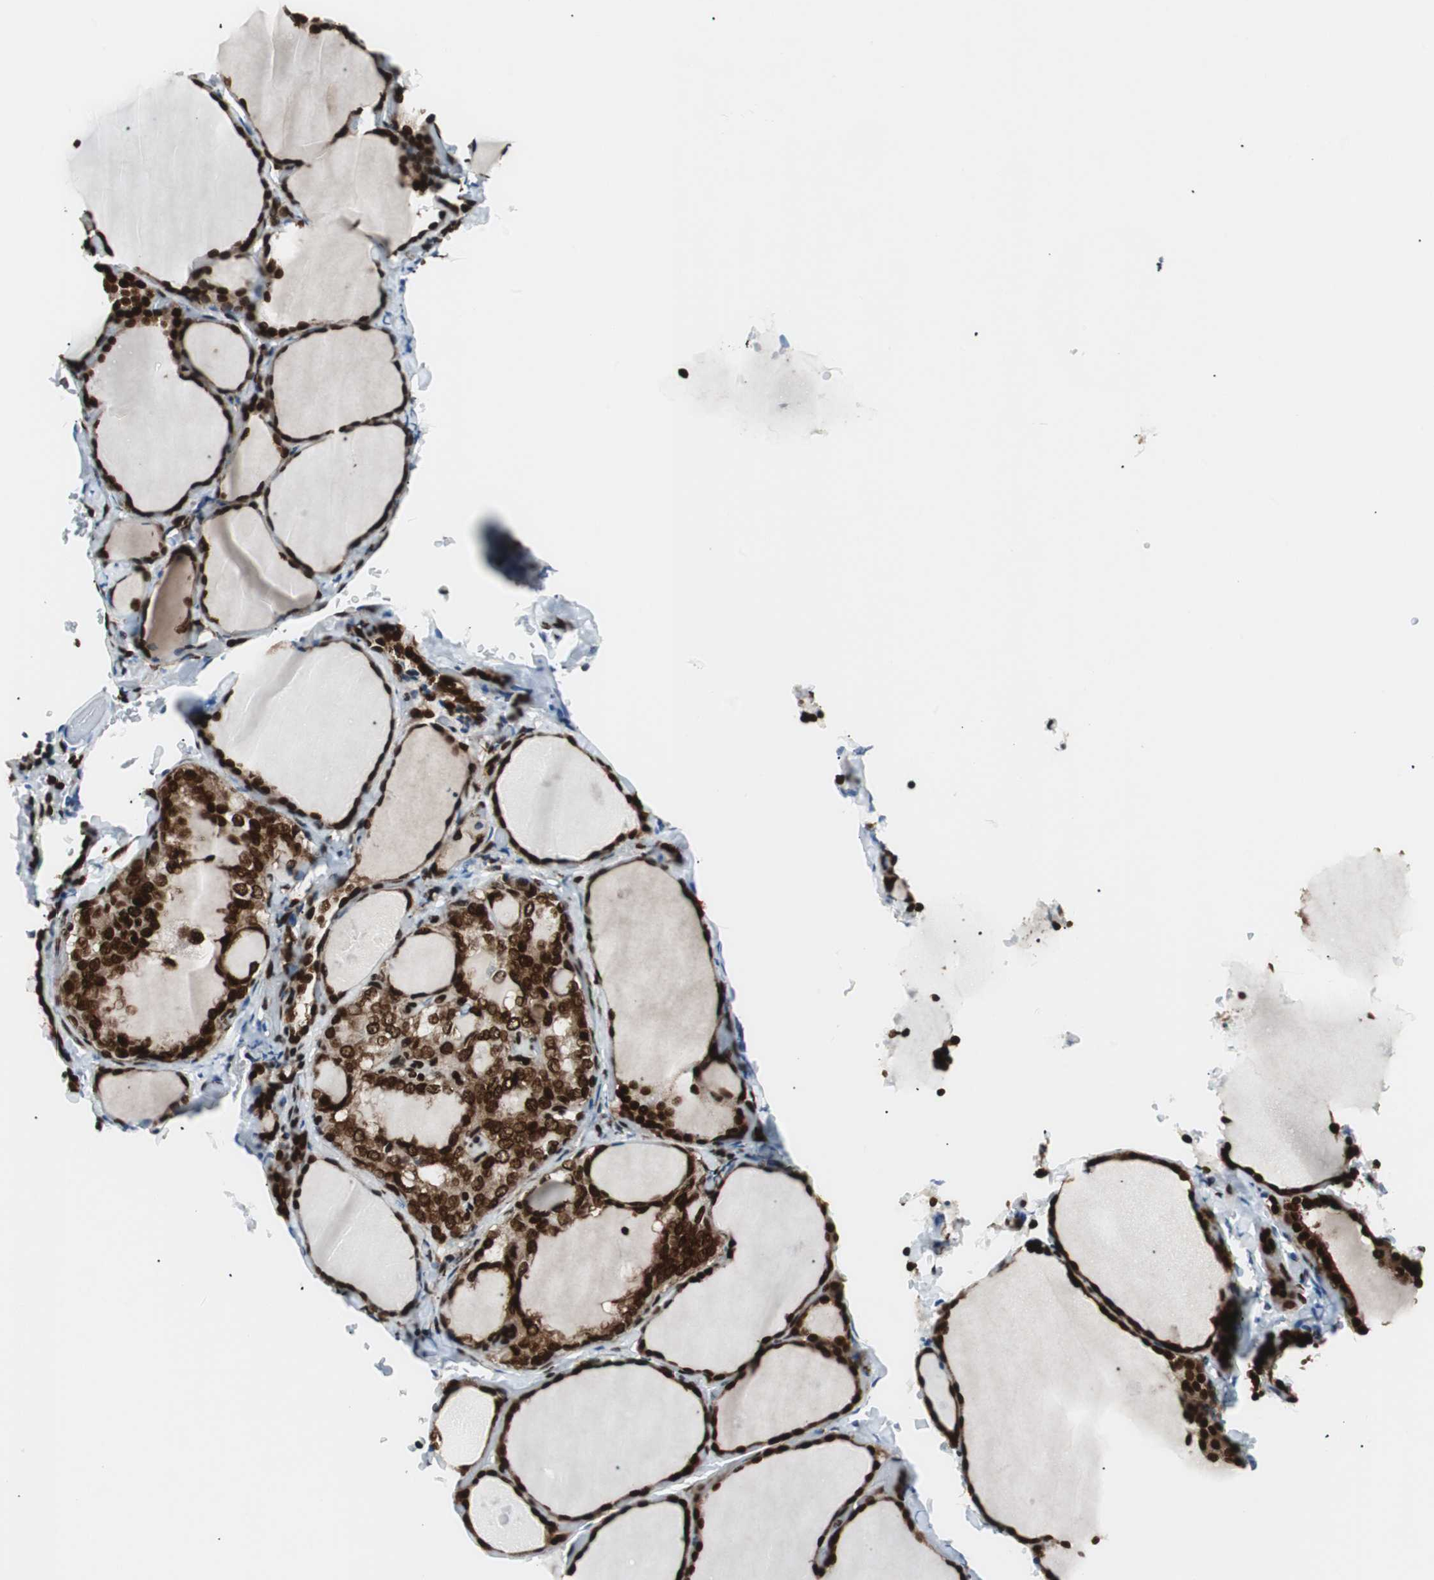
{"staining": {"intensity": "strong", "quantity": ">75%", "location": "nuclear"}, "tissue": "thyroid gland", "cell_type": "Glandular cells", "image_type": "normal", "snomed": [{"axis": "morphology", "description": "Normal tissue, NOS"}, {"axis": "morphology", "description": "Papillary adenocarcinoma, NOS"}, {"axis": "topography", "description": "Thyroid gland"}], "caption": "Approximately >75% of glandular cells in unremarkable human thyroid gland demonstrate strong nuclear protein staining as visualized by brown immunohistochemical staining.", "gene": "EWSR1", "patient": {"sex": "female", "age": 30}}